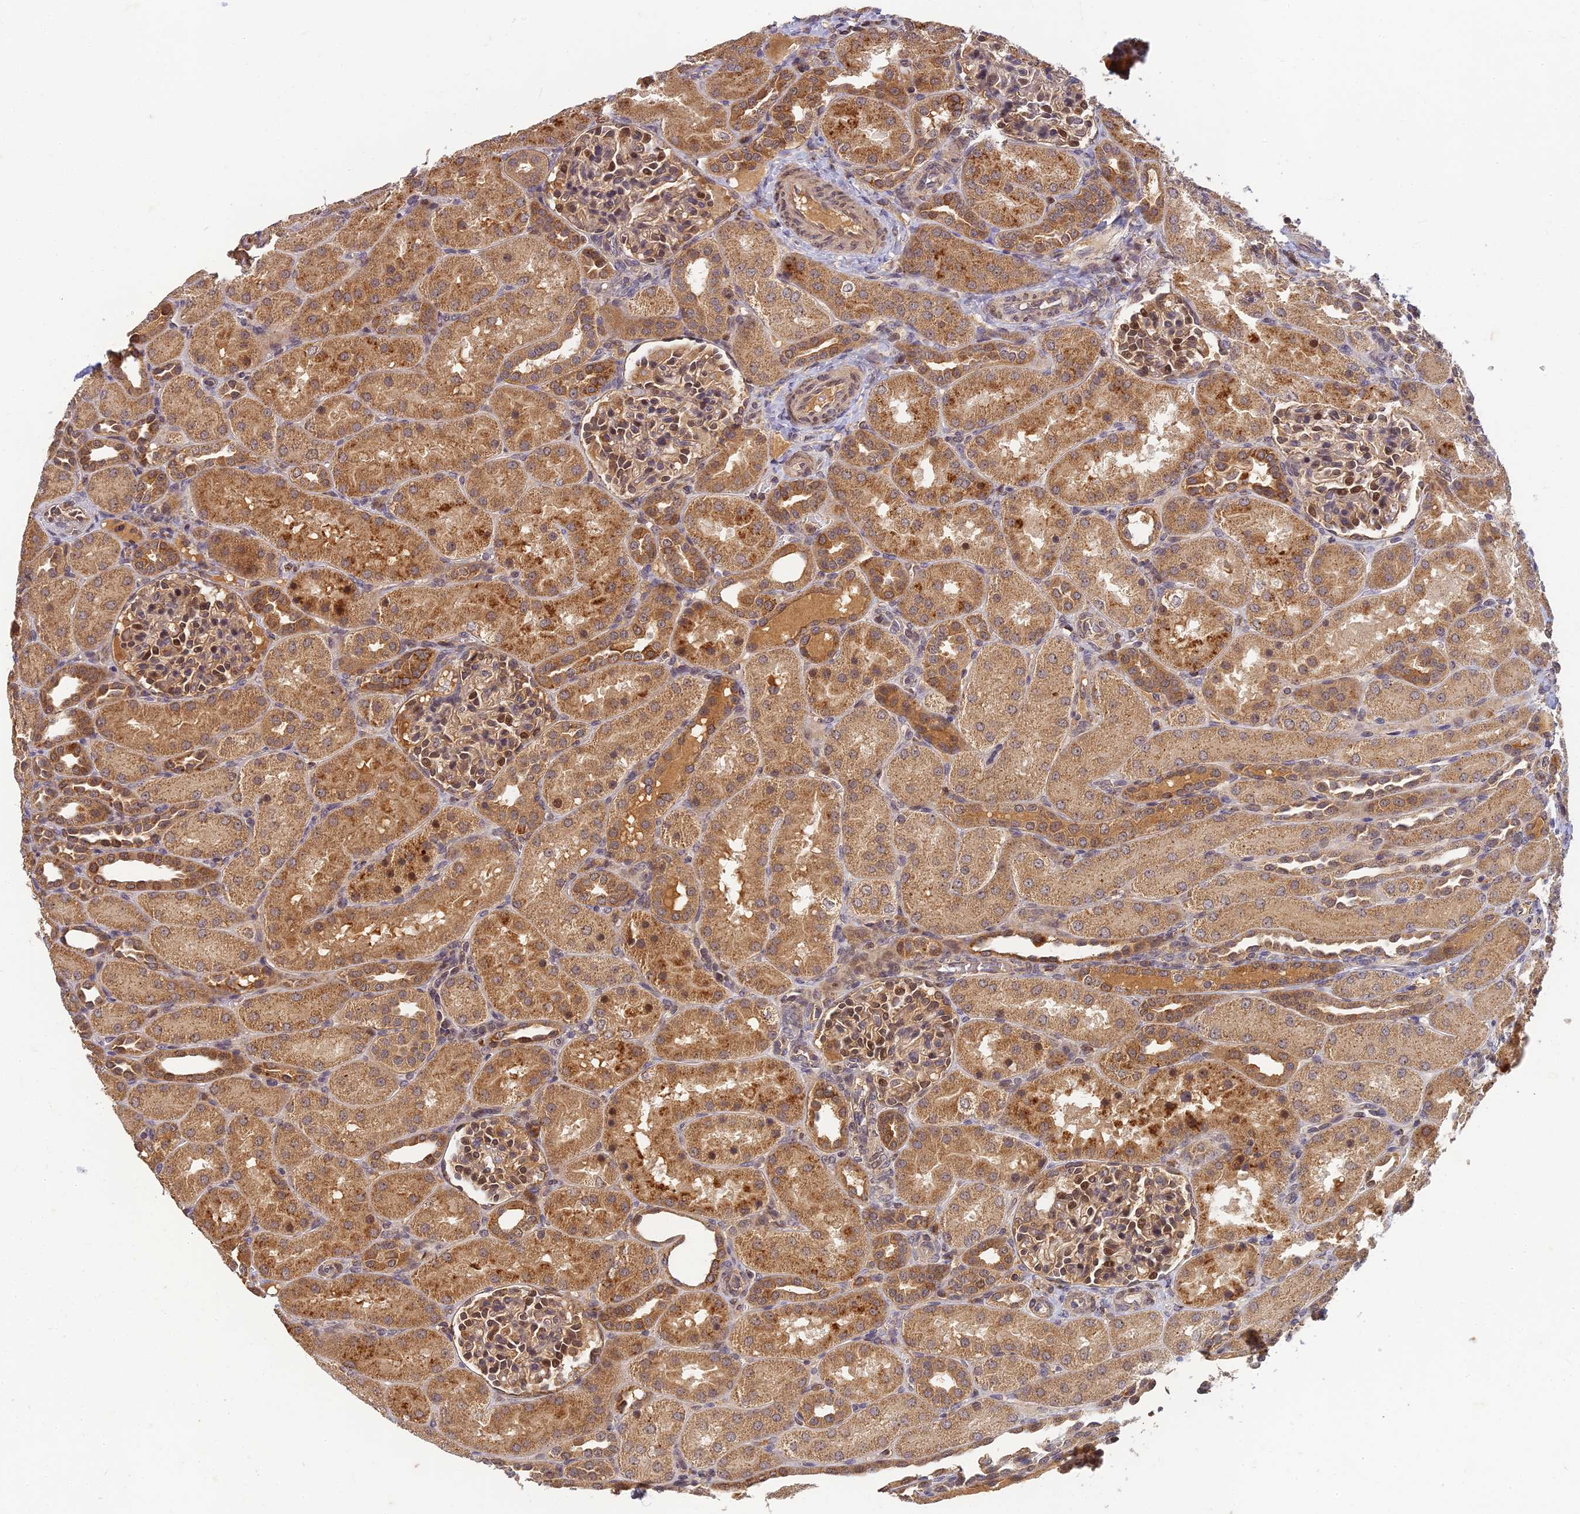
{"staining": {"intensity": "moderate", "quantity": ">75%", "location": "cytoplasmic/membranous"}, "tissue": "kidney", "cell_type": "Cells in glomeruli", "image_type": "normal", "snomed": [{"axis": "morphology", "description": "Normal tissue, NOS"}, {"axis": "topography", "description": "Kidney"}], "caption": "The image exhibits a brown stain indicating the presence of a protein in the cytoplasmic/membranous of cells in glomeruli in kidney.", "gene": "RGL3", "patient": {"sex": "male", "age": 1}}